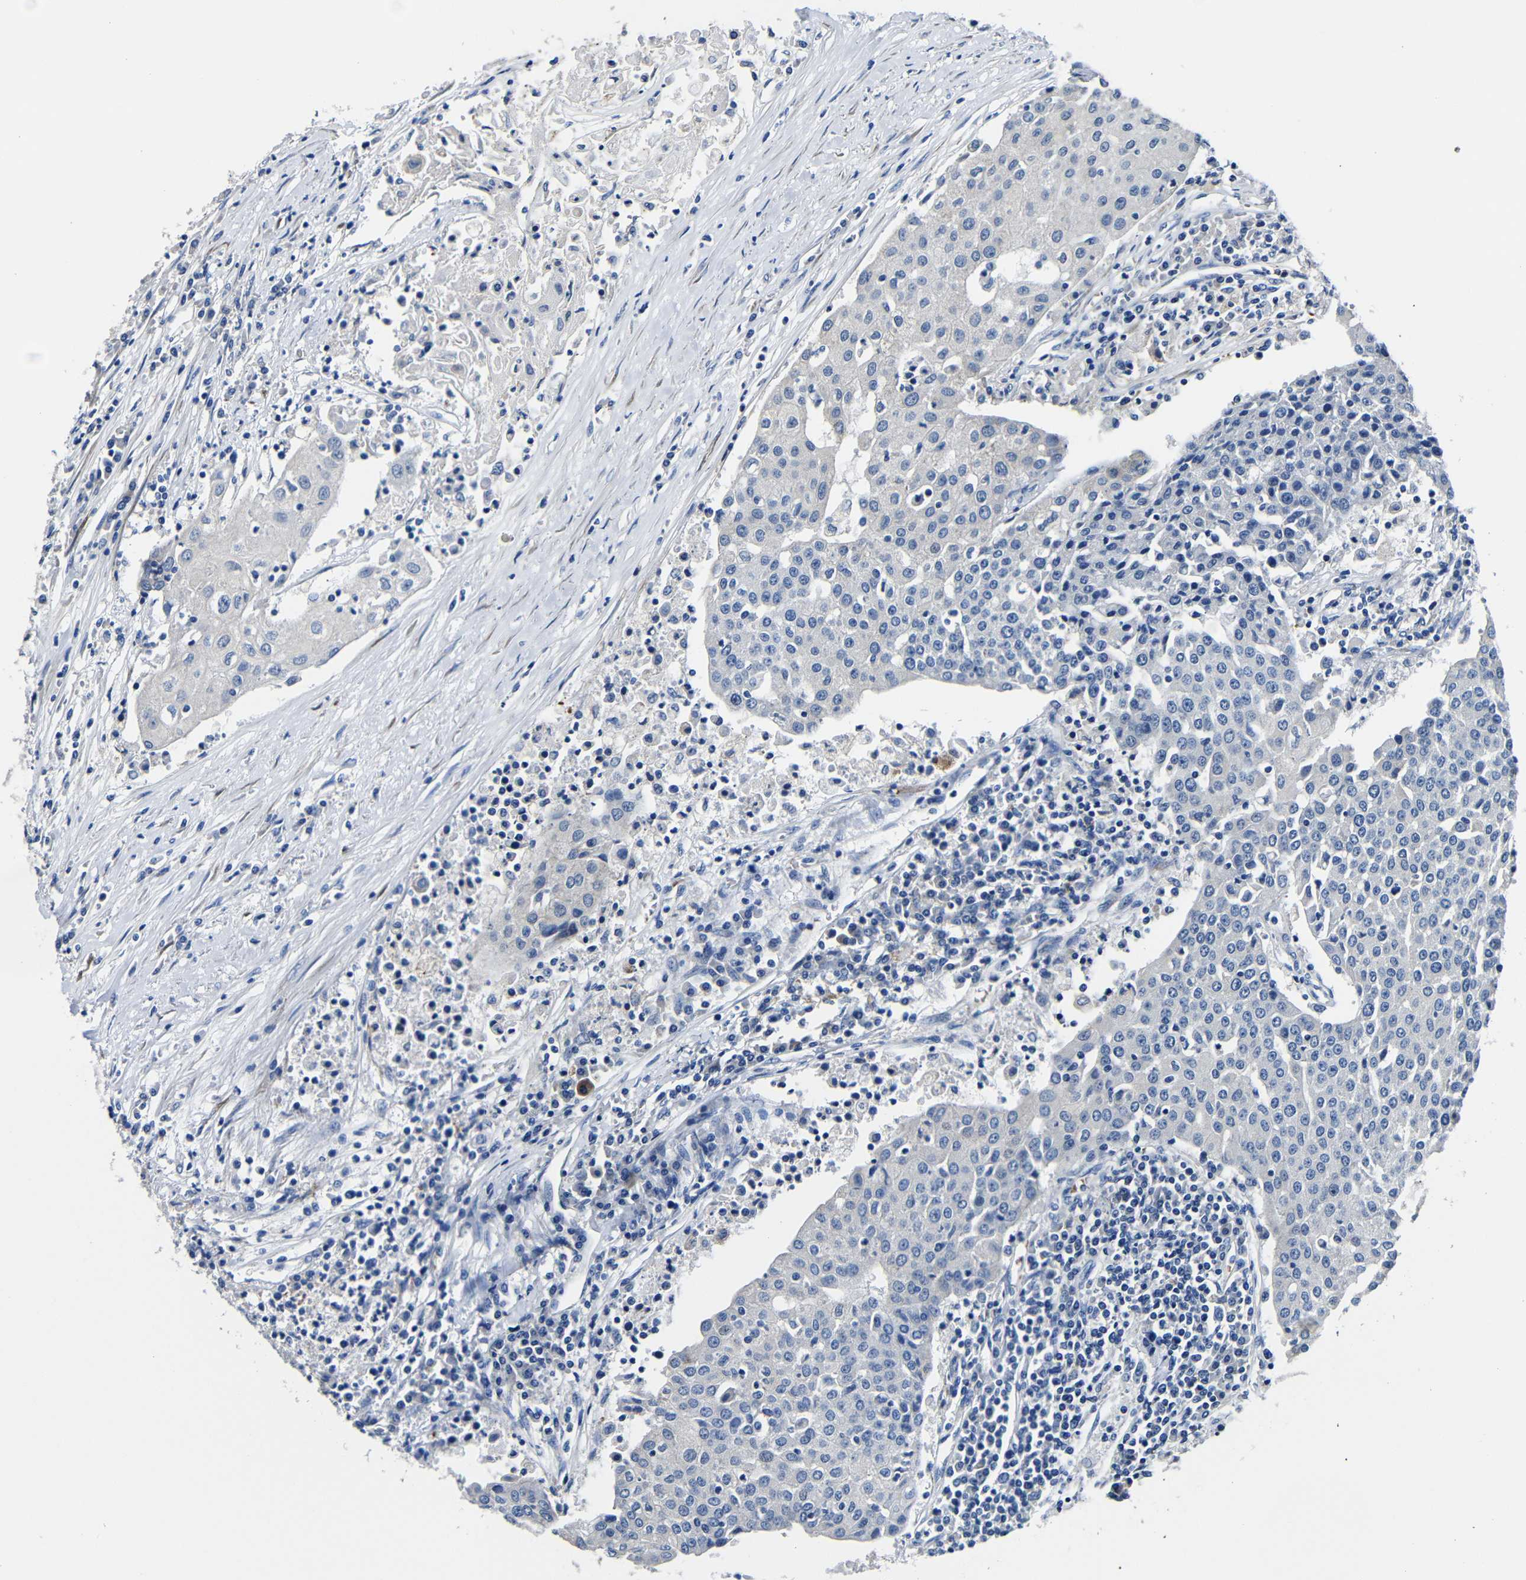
{"staining": {"intensity": "negative", "quantity": "none", "location": "none"}, "tissue": "urothelial cancer", "cell_type": "Tumor cells", "image_type": "cancer", "snomed": [{"axis": "morphology", "description": "Urothelial carcinoma, High grade"}, {"axis": "topography", "description": "Urinary bladder"}], "caption": "Human high-grade urothelial carcinoma stained for a protein using immunohistochemistry exhibits no expression in tumor cells.", "gene": "TNFAIP1", "patient": {"sex": "female", "age": 85}}